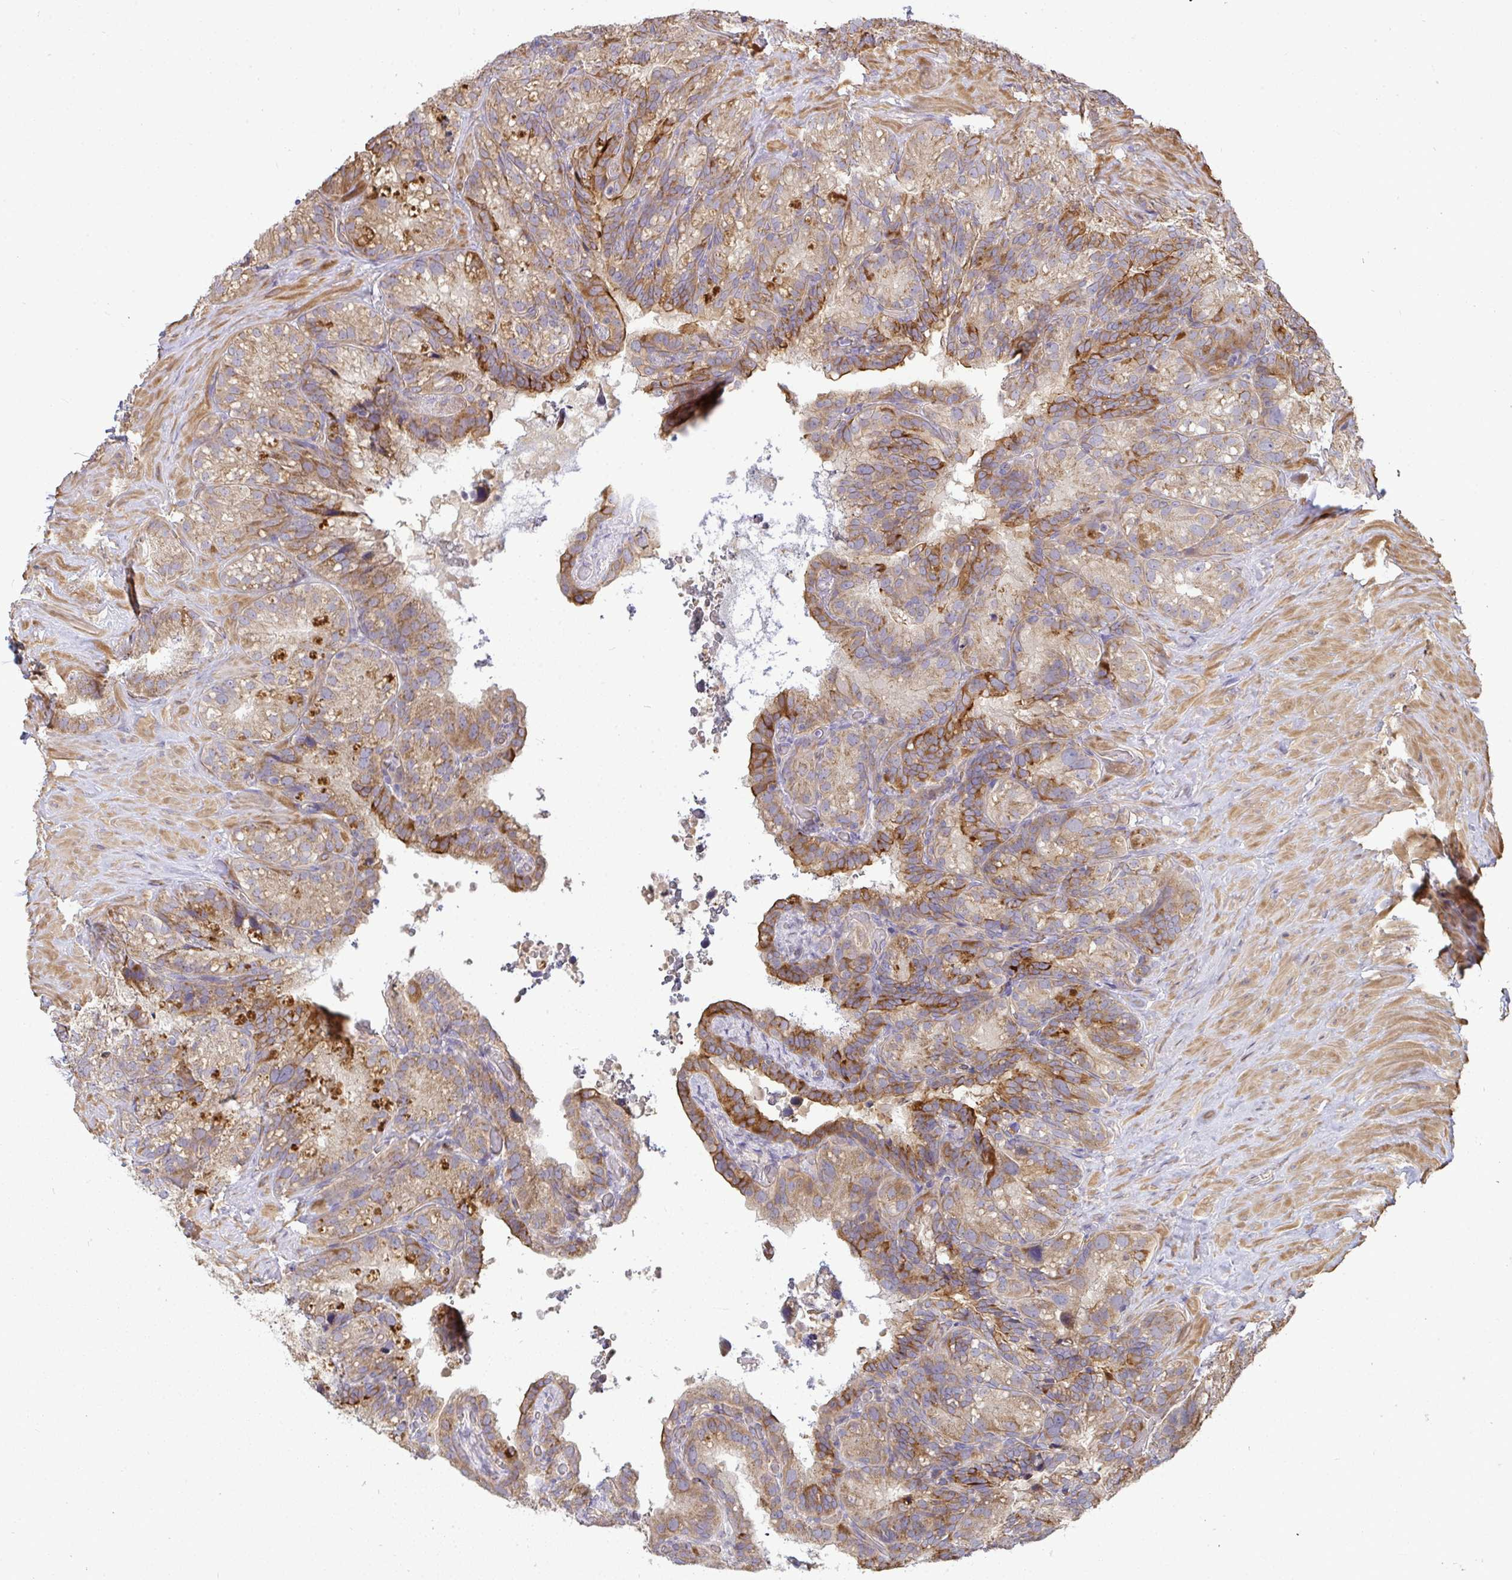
{"staining": {"intensity": "strong", "quantity": ">75%", "location": "cytoplasmic/membranous"}, "tissue": "seminal vesicle", "cell_type": "Glandular cells", "image_type": "normal", "snomed": [{"axis": "morphology", "description": "Normal tissue, NOS"}, {"axis": "topography", "description": "Seminal veicle"}], "caption": "Benign seminal vesicle displays strong cytoplasmic/membranous expression in about >75% of glandular cells, visualized by immunohistochemistry. Using DAB (brown) and hematoxylin (blue) stains, captured at high magnification using brightfield microscopy.", "gene": "B4GALT6", "patient": {"sex": "male", "age": 60}}